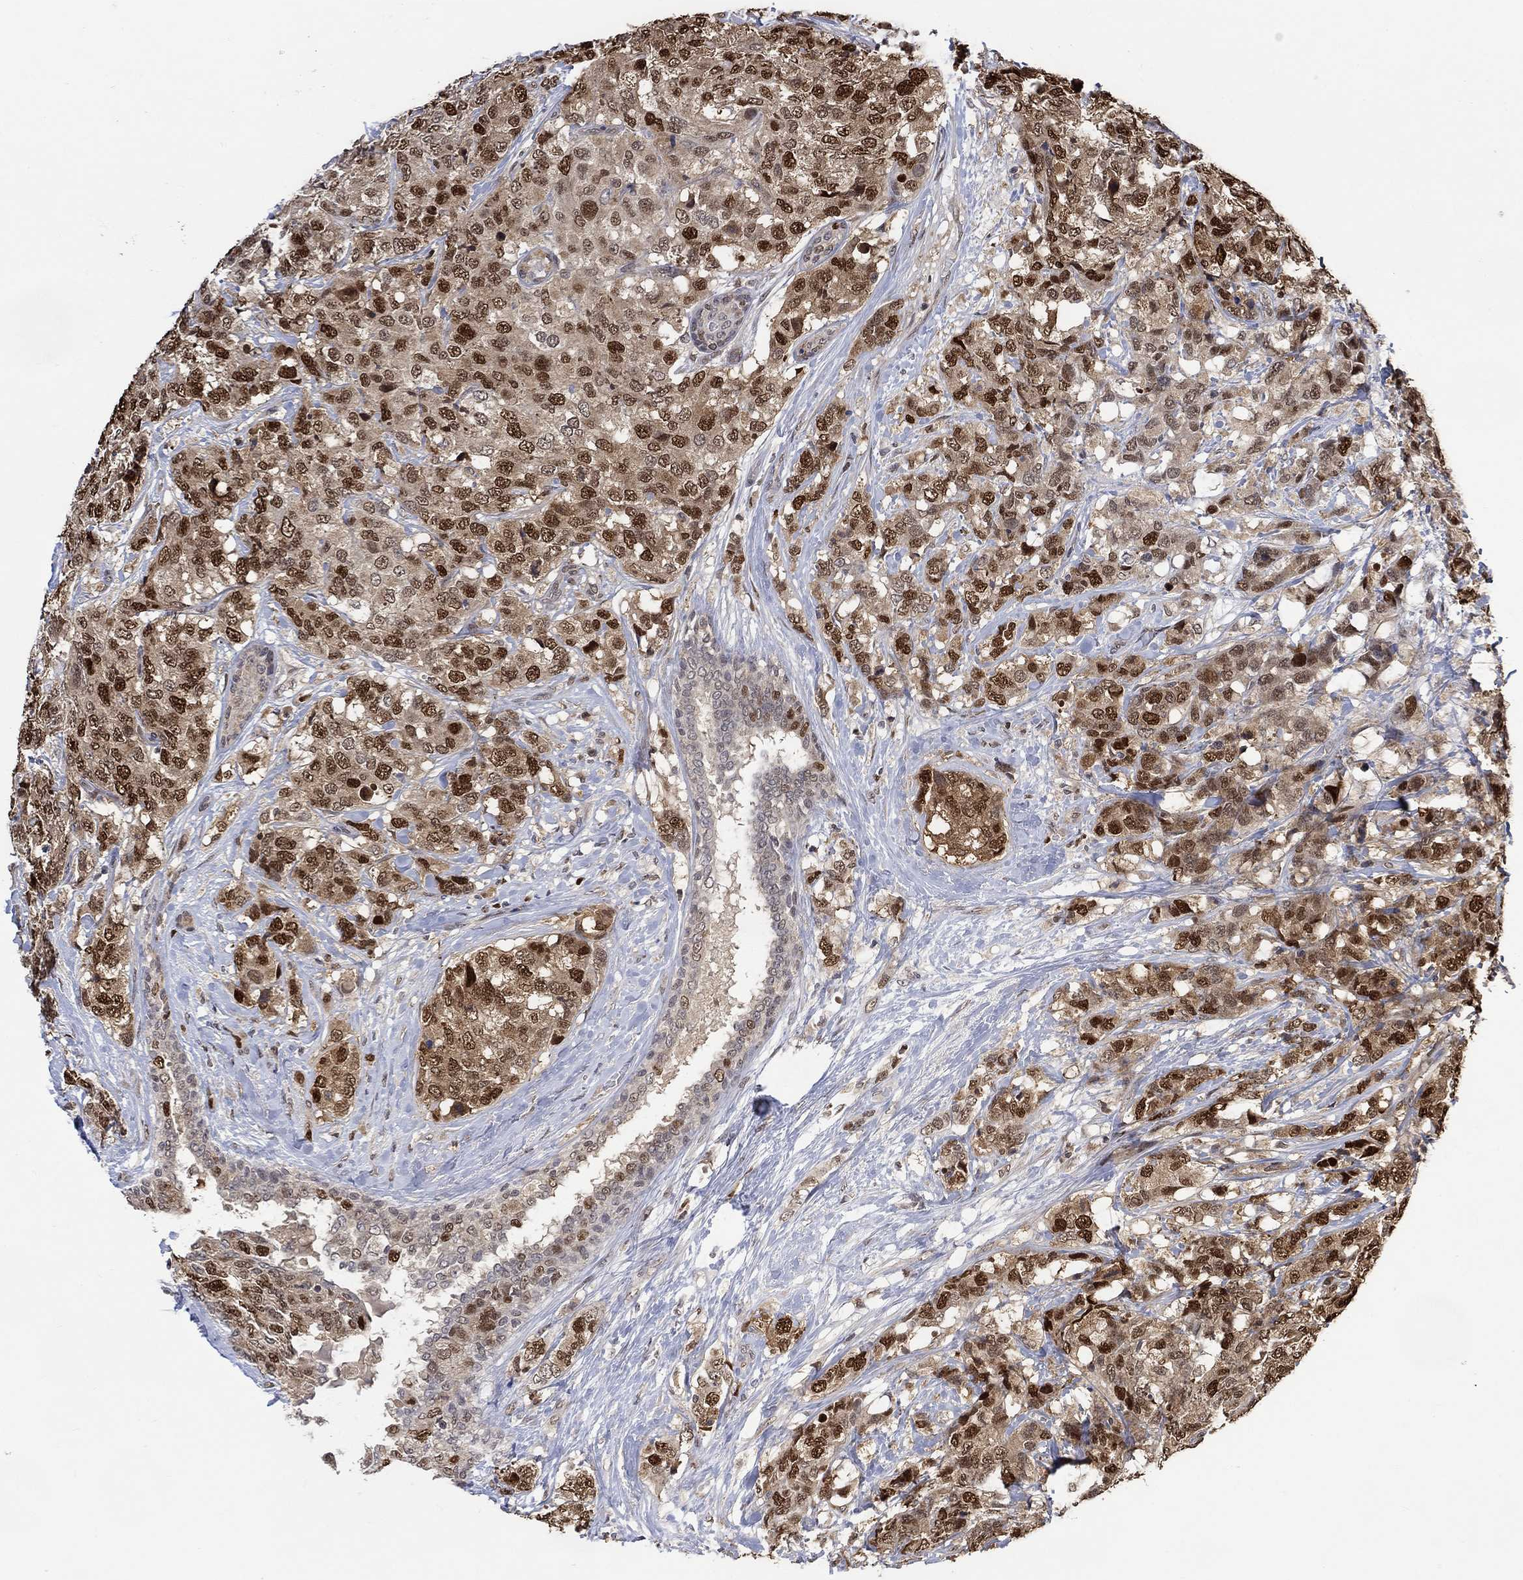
{"staining": {"intensity": "strong", "quantity": ">75%", "location": "nuclear"}, "tissue": "breast cancer", "cell_type": "Tumor cells", "image_type": "cancer", "snomed": [{"axis": "morphology", "description": "Lobular carcinoma"}, {"axis": "topography", "description": "Breast"}], "caption": "IHC (DAB) staining of human breast cancer displays strong nuclear protein expression in approximately >75% of tumor cells.", "gene": "RAD54L2", "patient": {"sex": "female", "age": 59}}